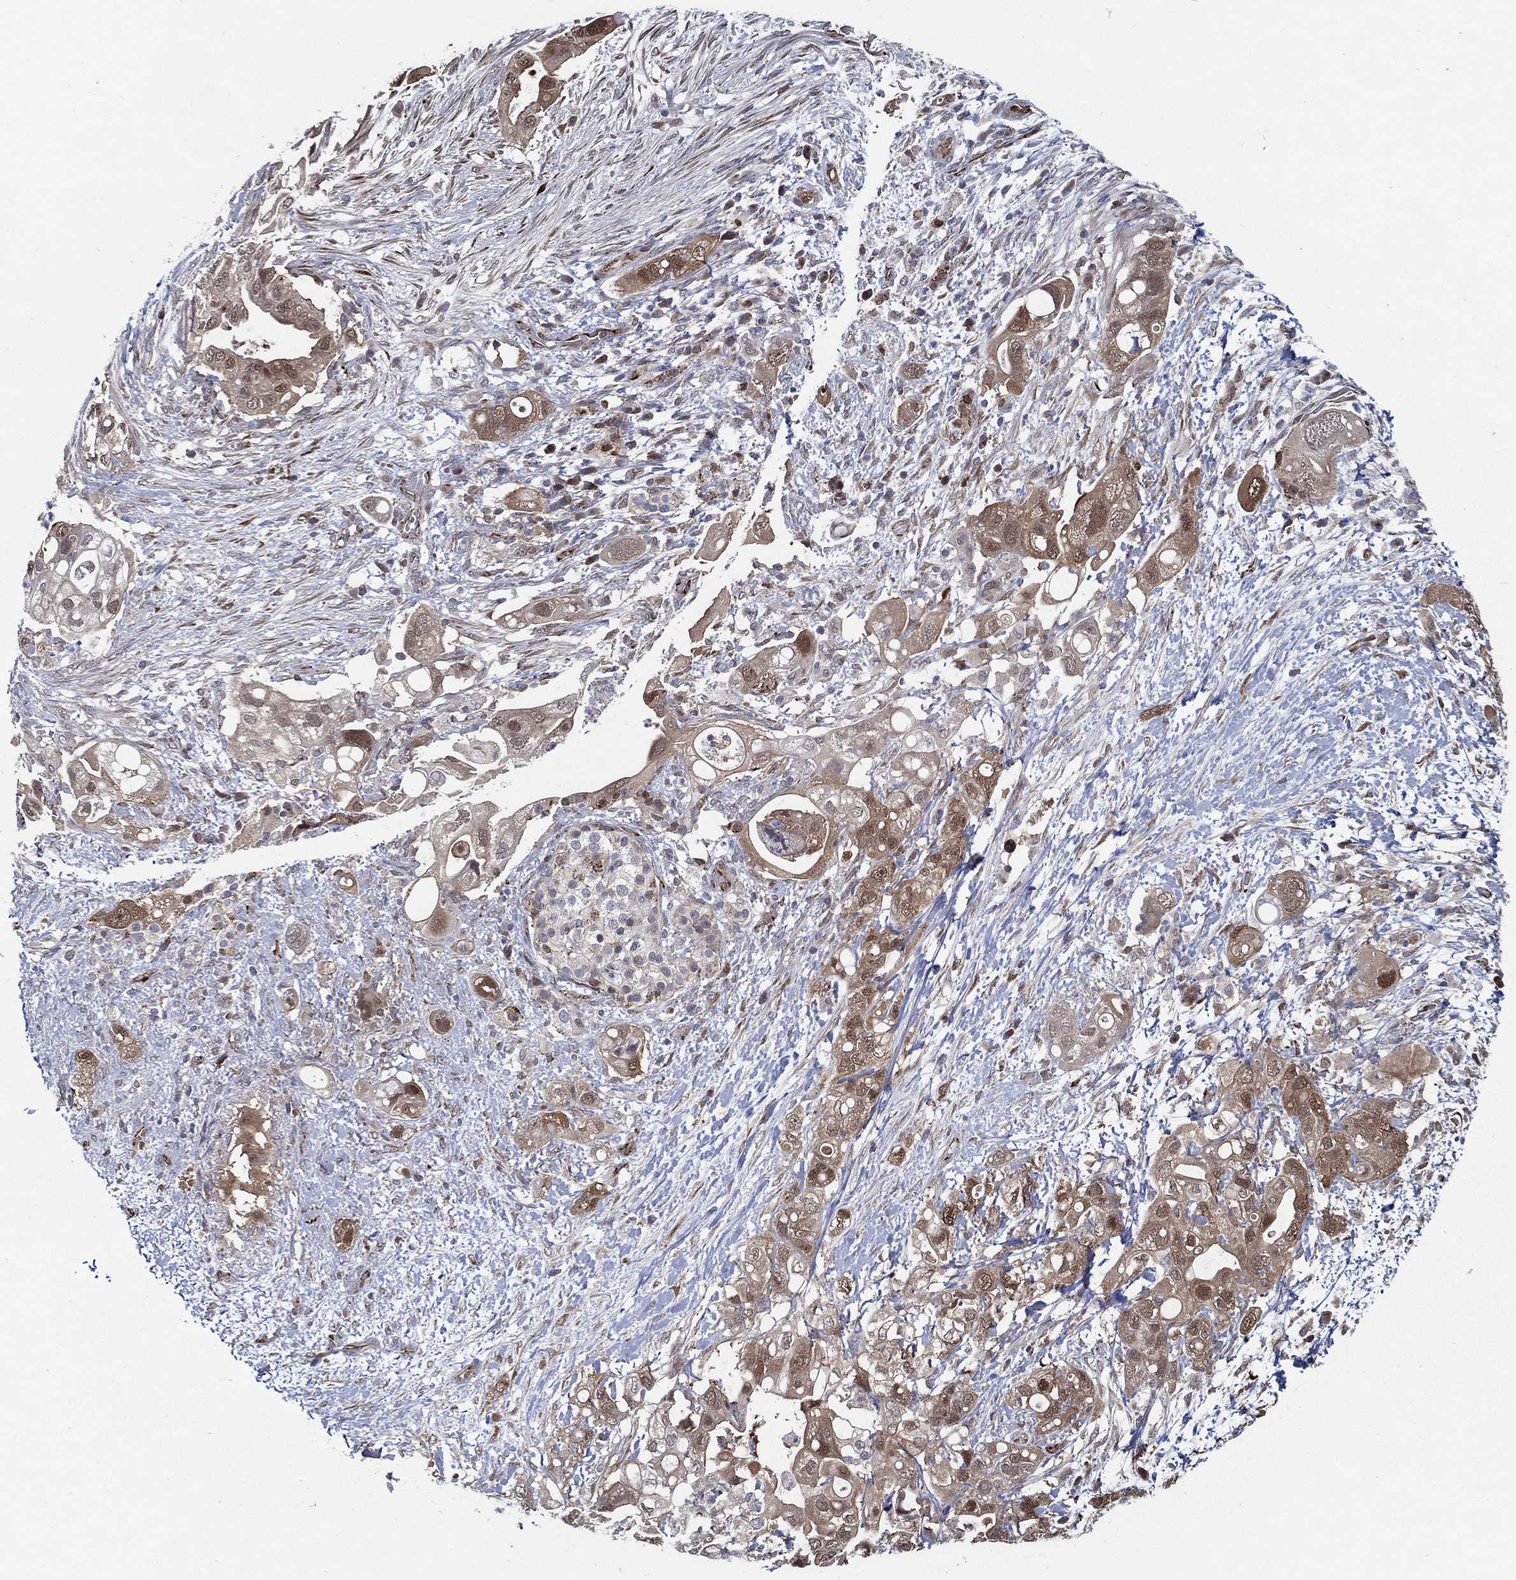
{"staining": {"intensity": "weak", "quantity": "25%-75%", "location": "cytoplasmic/membranous"}, "tissue": "pancreatic cancer", "cell_type": "Tumor cells", "image_type": "cancer", "snomed": [{"axis": "morphology", "description": "Adenocarcinoma, NOS"}, {"axis": "topography", "description": "Pancreas"}], "caption": "Human pancreatic cancer (adenocarcinoma) stained with a protein marker displays weak staining in tumor cells.", "gene": "ARHGAP11A", "patient": {"sex": "female", "age": 72}}